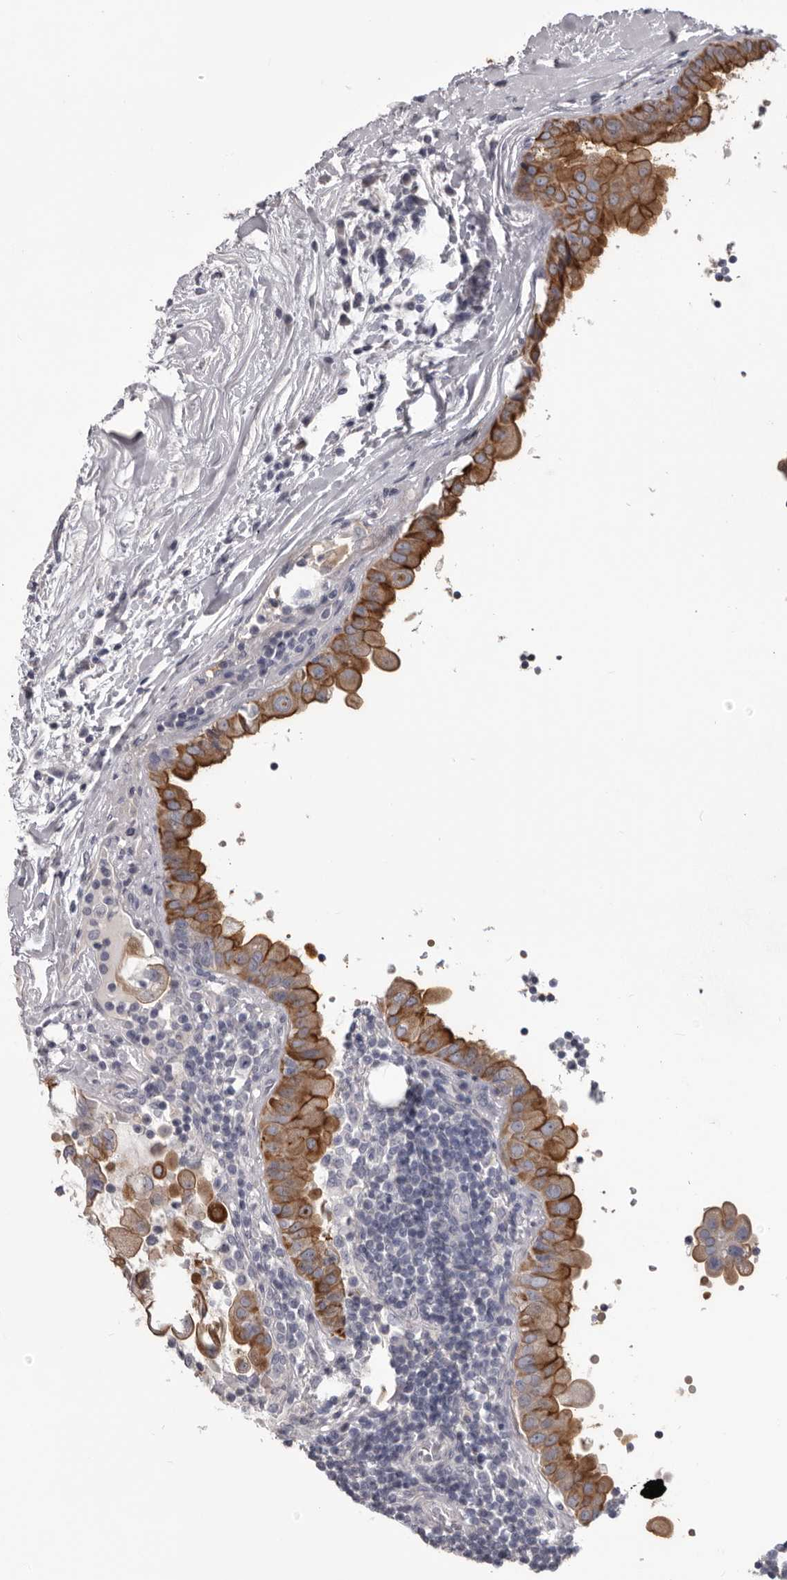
{"staining": {"intensity": "strong", "quantity": ">75%", "location": "cytoplasmic/membranous"}, "tissue": "thyroid cancer", "cell_type": "Tumor cells", "image_type": "cancer", "snomed": [{"axis": "morphology", "description": "Papillary adenocarcinoma, NOS"}, {"axis": "topography", "description": "Thyroid gland"}], "caption": "Thyroid cancer stained with immunohistochemistry (IHC) shows strong cytoplasmic/membranous positivity in about >75% of tumor cells.", "gene": "LPAR6", "patient": {"sex": "male", "age": 33}}